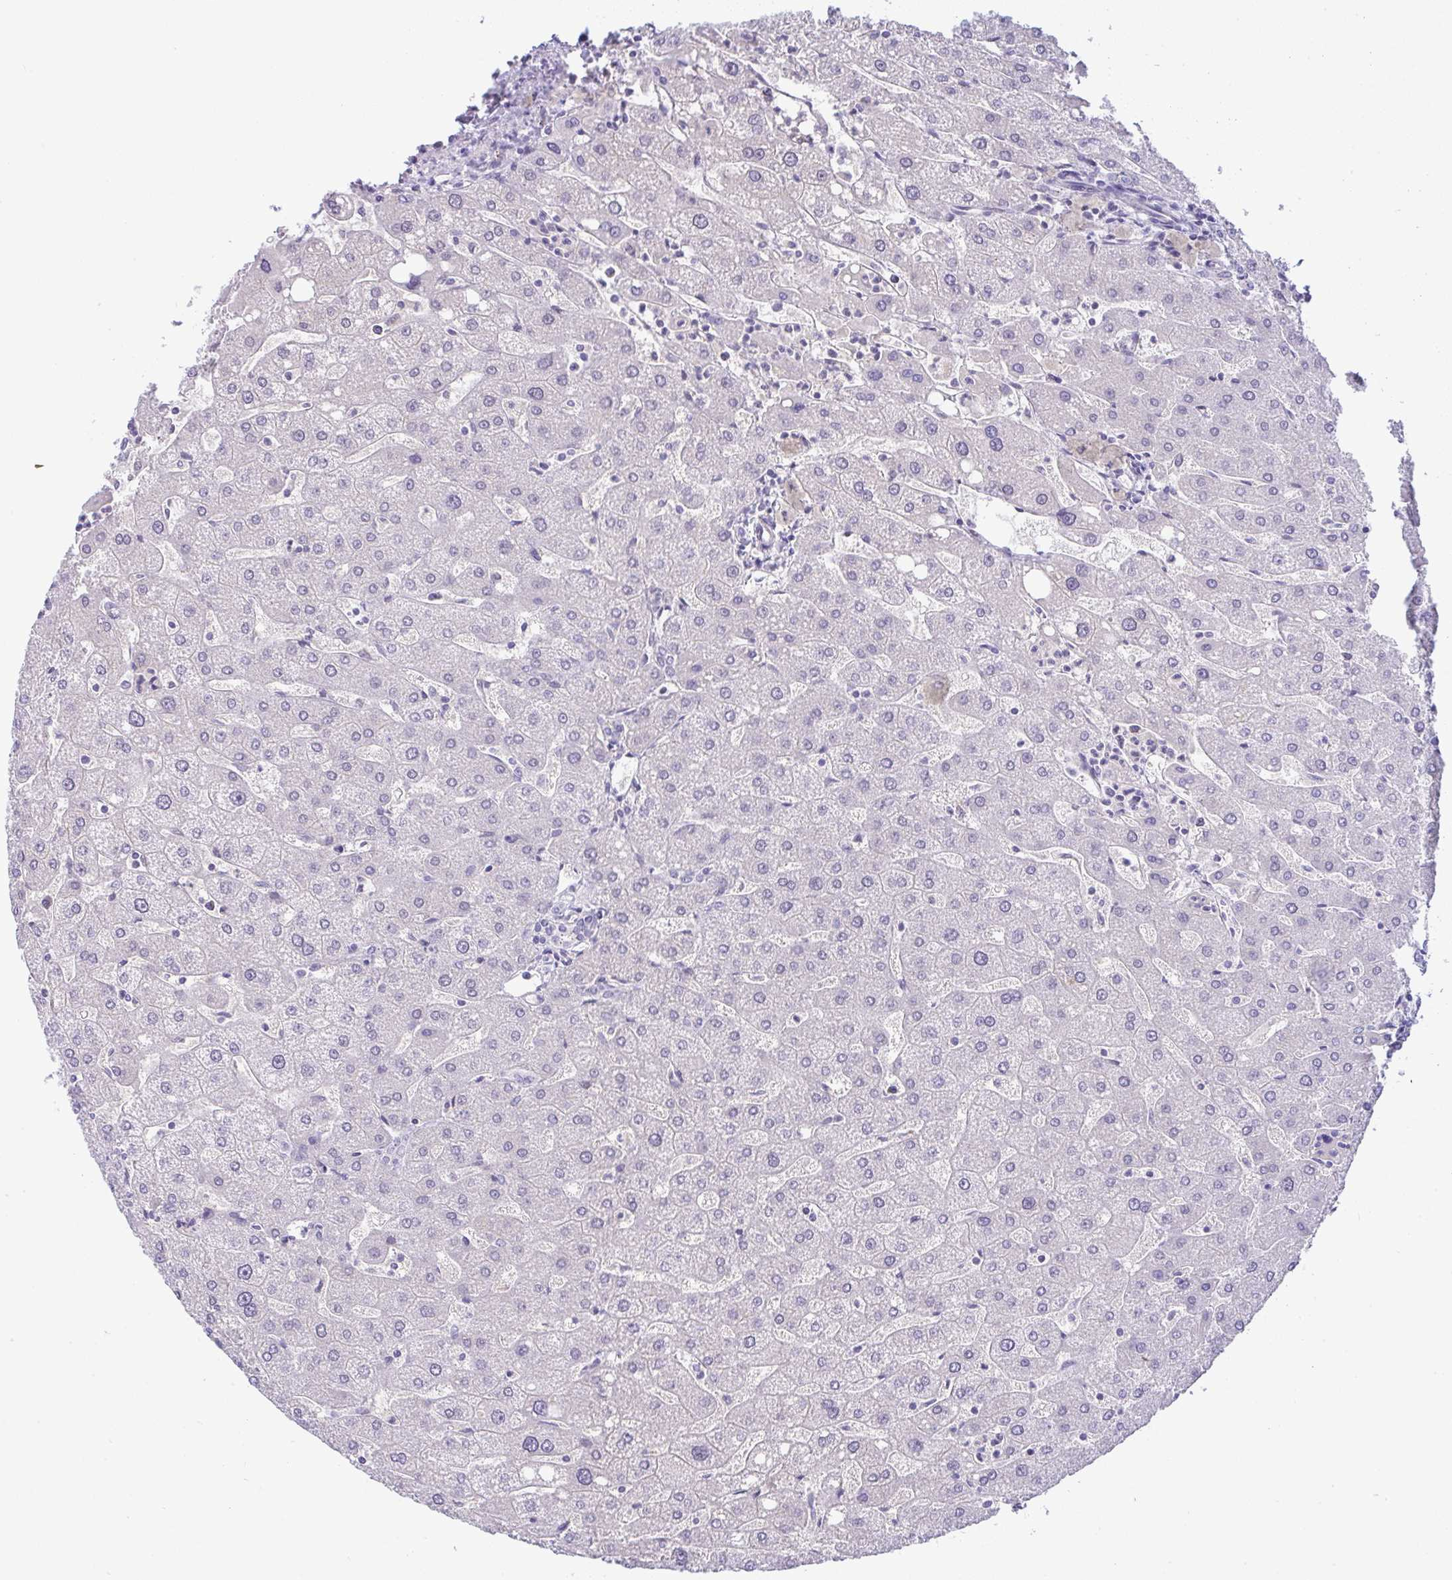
{"staining": {"intensity": "negative", "quantity": "none", "location": "none"}, "tissue": "liver", "cell_type": "Cholangiocytes", "image_type": "normal", "snomed": [{"axis": "morphology", "description": "Normal tissue, NOS"}, {"axis": "topography", "description": "Liver"}], "caption": "An immunohistochemistry (IHC) image of unremarkable liver is shown. There is no staining in cholangiocytes of liver. The staining was performed using DAB to visualize the protein expression in brown, while the nuclei were stained in blue with hematoxylin (Magnification: 20x).", "gene": "FAM177A1", "patient": {"sex": "male", "age": 67}}